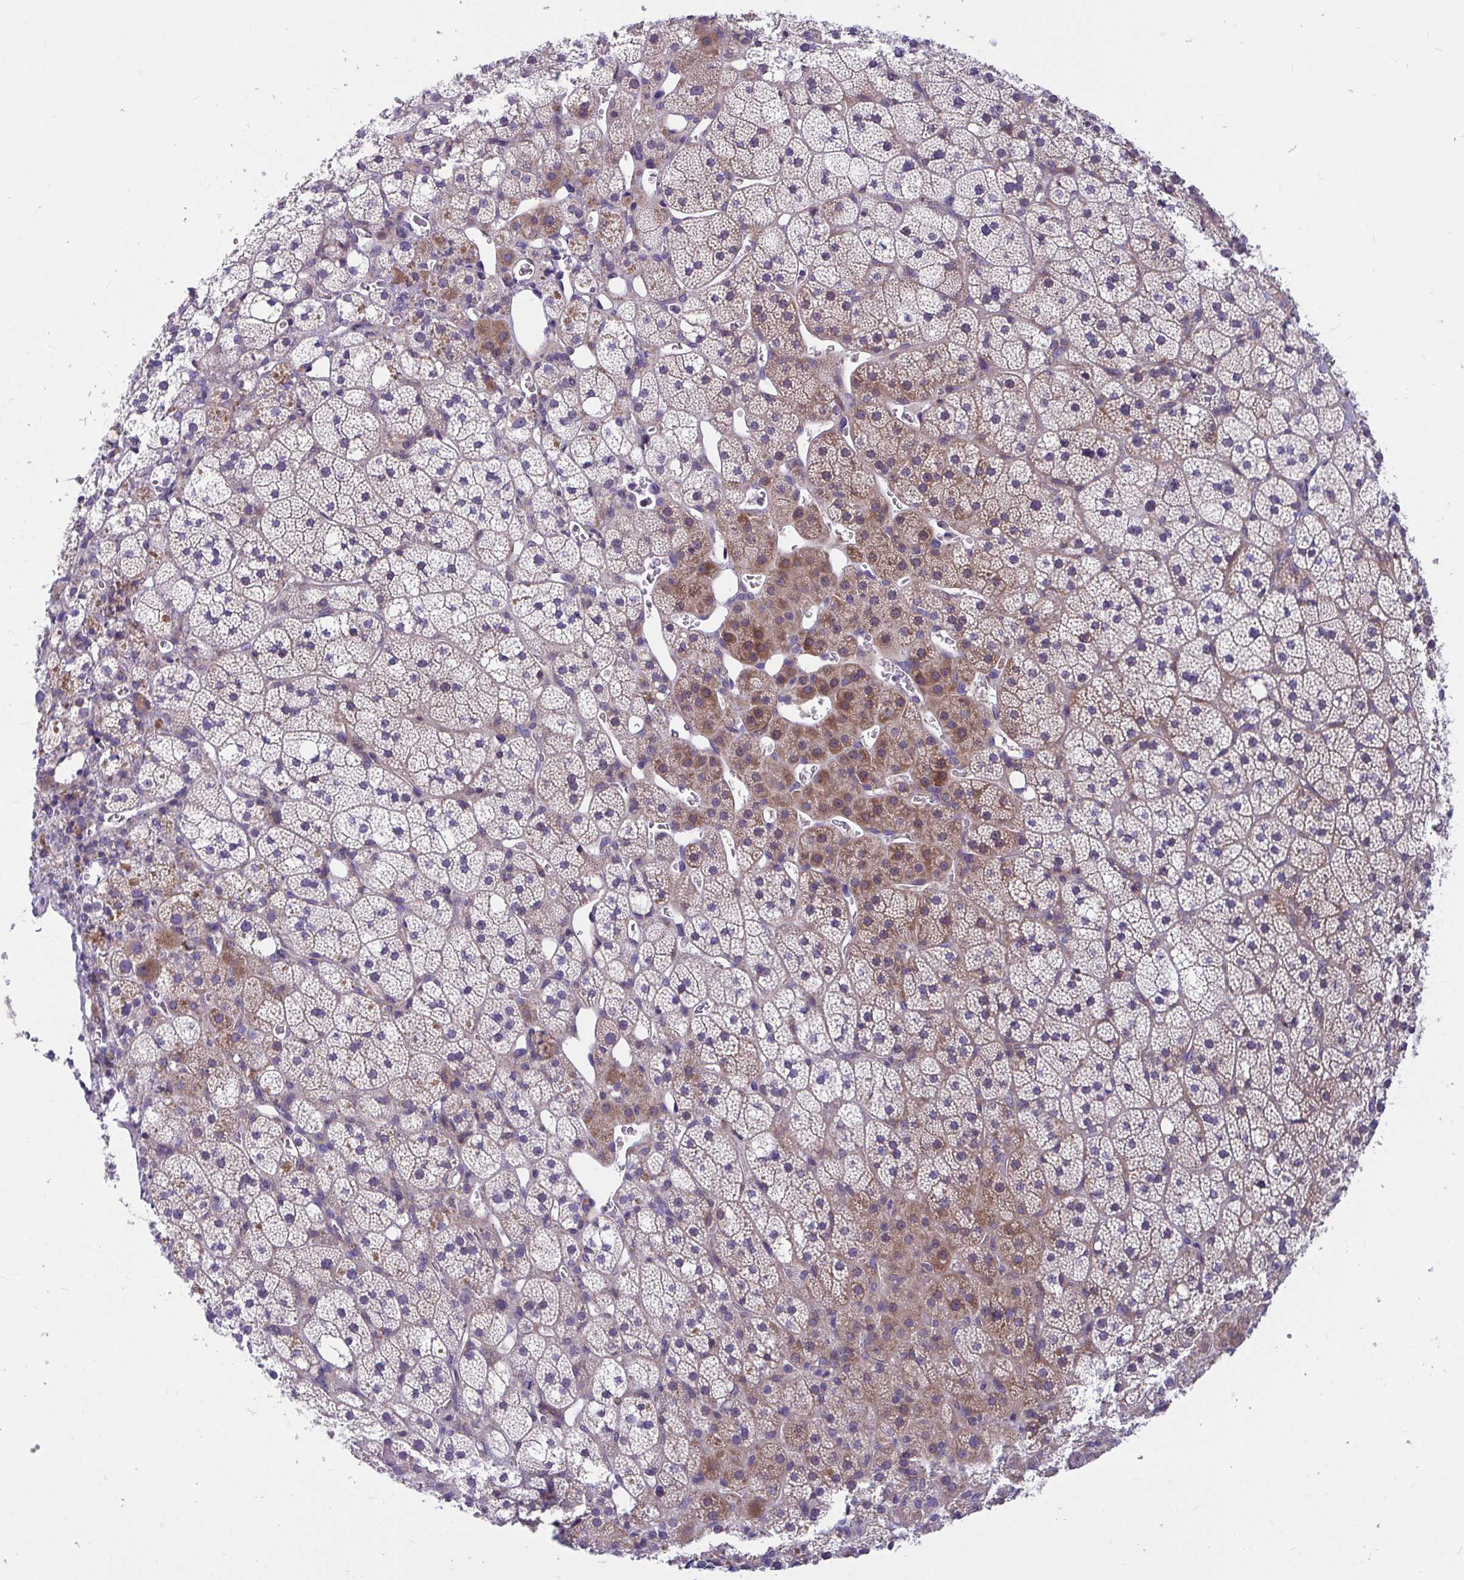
{"staining": {"intensity": "moderate", "quantity": "25%-75%", "location": "cytoplasmic/membranous"}, "tissue": "adrenal gland", "cell_type": "Glandular cells", "image_type": "normal", "snomed": [{"axis": "morphology", "description": "Normal tissue, NOS"}, {"axis": "topography", "description": "Adrenal gland"}], "caption": "Protein staining of unremarkable adrenal gland exhibits moderate cytoplasmic/membranous positivity in about 25%-75% of glandular cells.", "gene": "WBP1", "patient": {"sex": "male", "age": 53}}